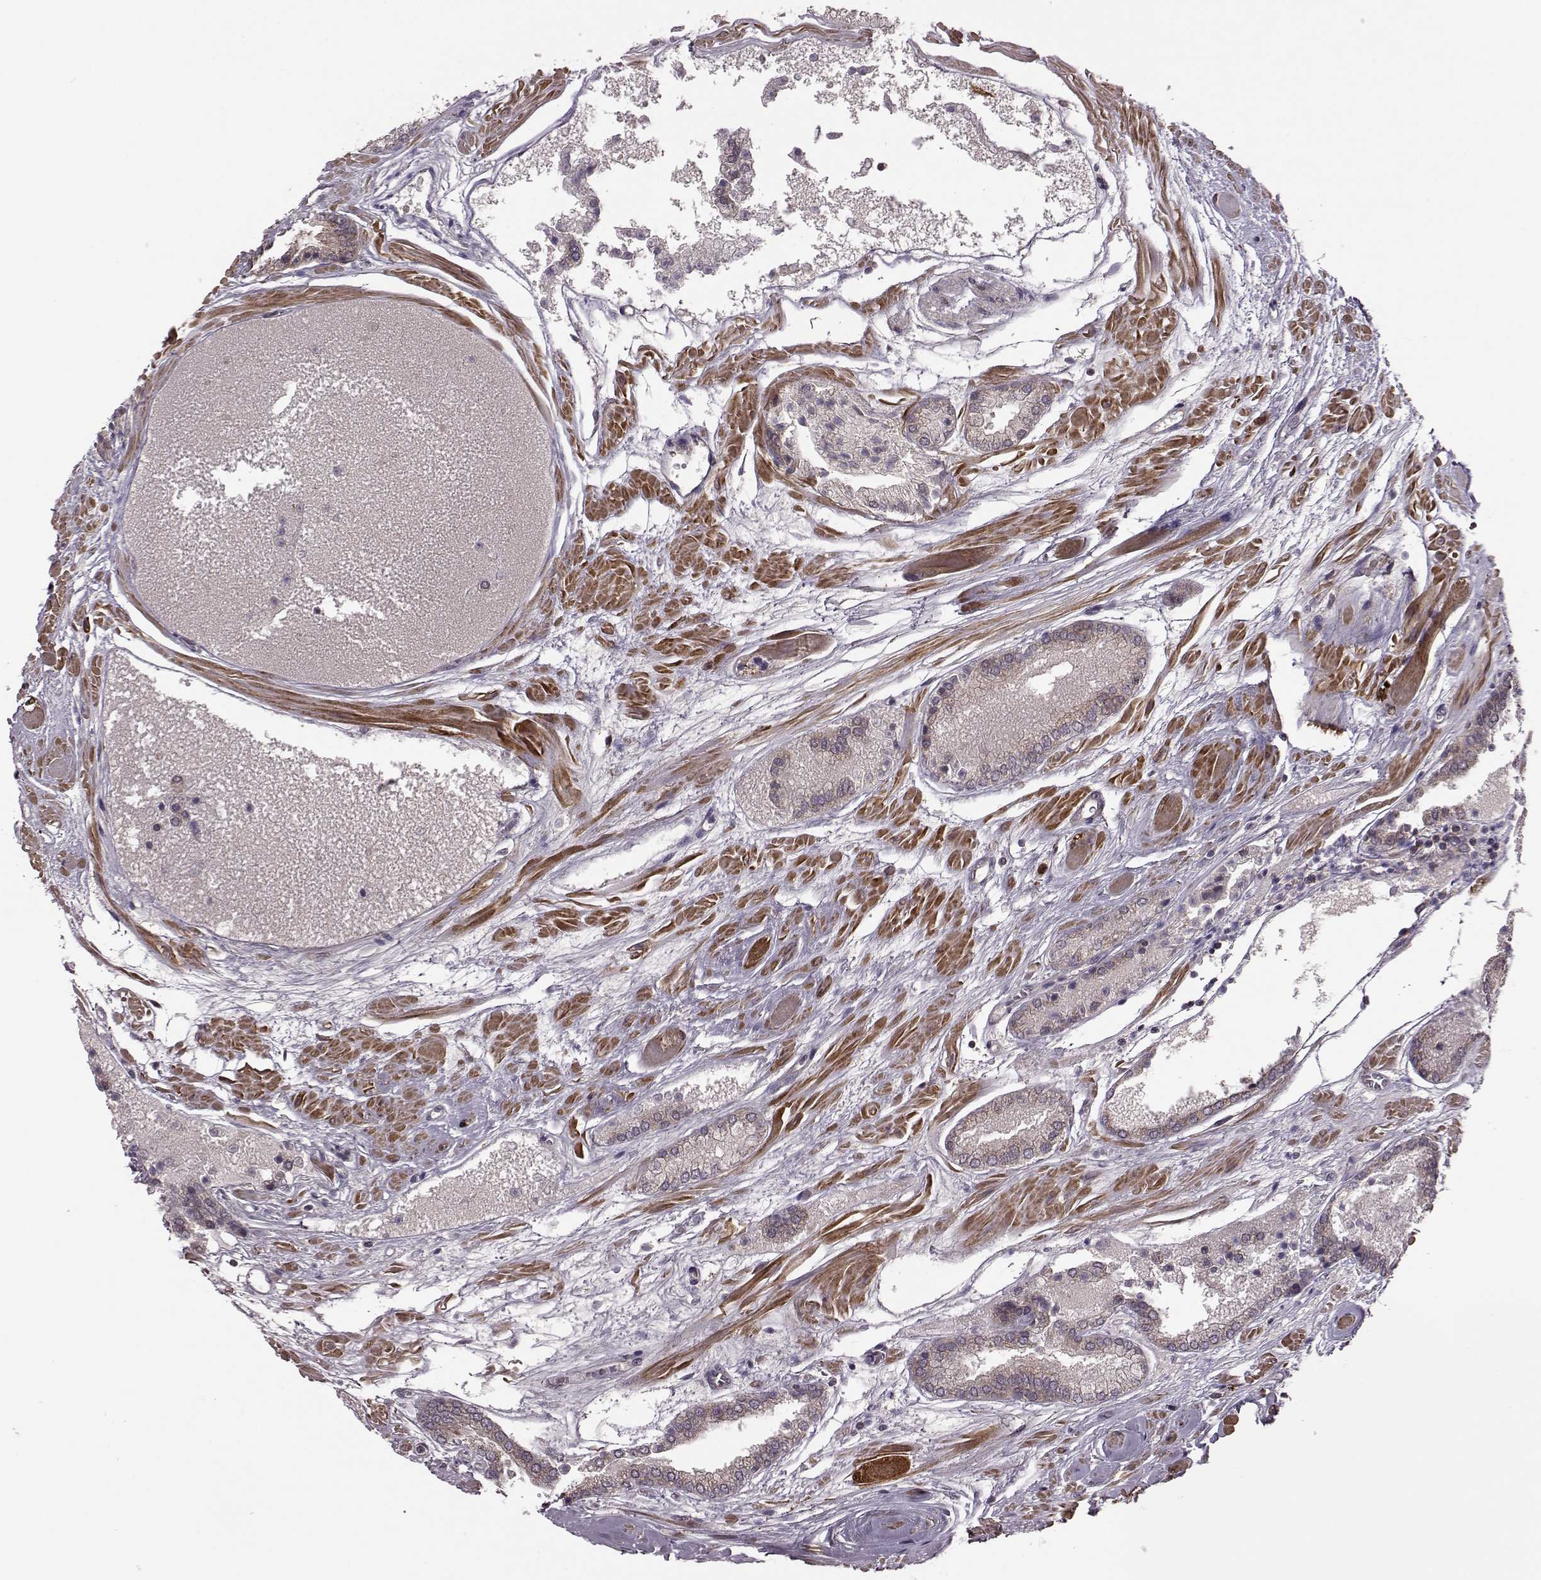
{"staining": {"intensity": "weak", "quantity": ">75%", "location": "cytoplasmic/membranous"}, "tissue": "prostate cancer", "cell_type": "Tumor cells", "image_type": "cancer", "snomed": [{"axis": "morphology", "description": "Adenocarcinoma, High grade"}, {"axis": "topography", "description": "Prostate"}], "caption": "Prostate adenocarcinoma (high-grade) tissue demonstrates weak cytoplasmic/membranous staining in approximately >75% of tumor cells", "gene": "FNIP2", "patient": {"sex": "male", "age": 56}}